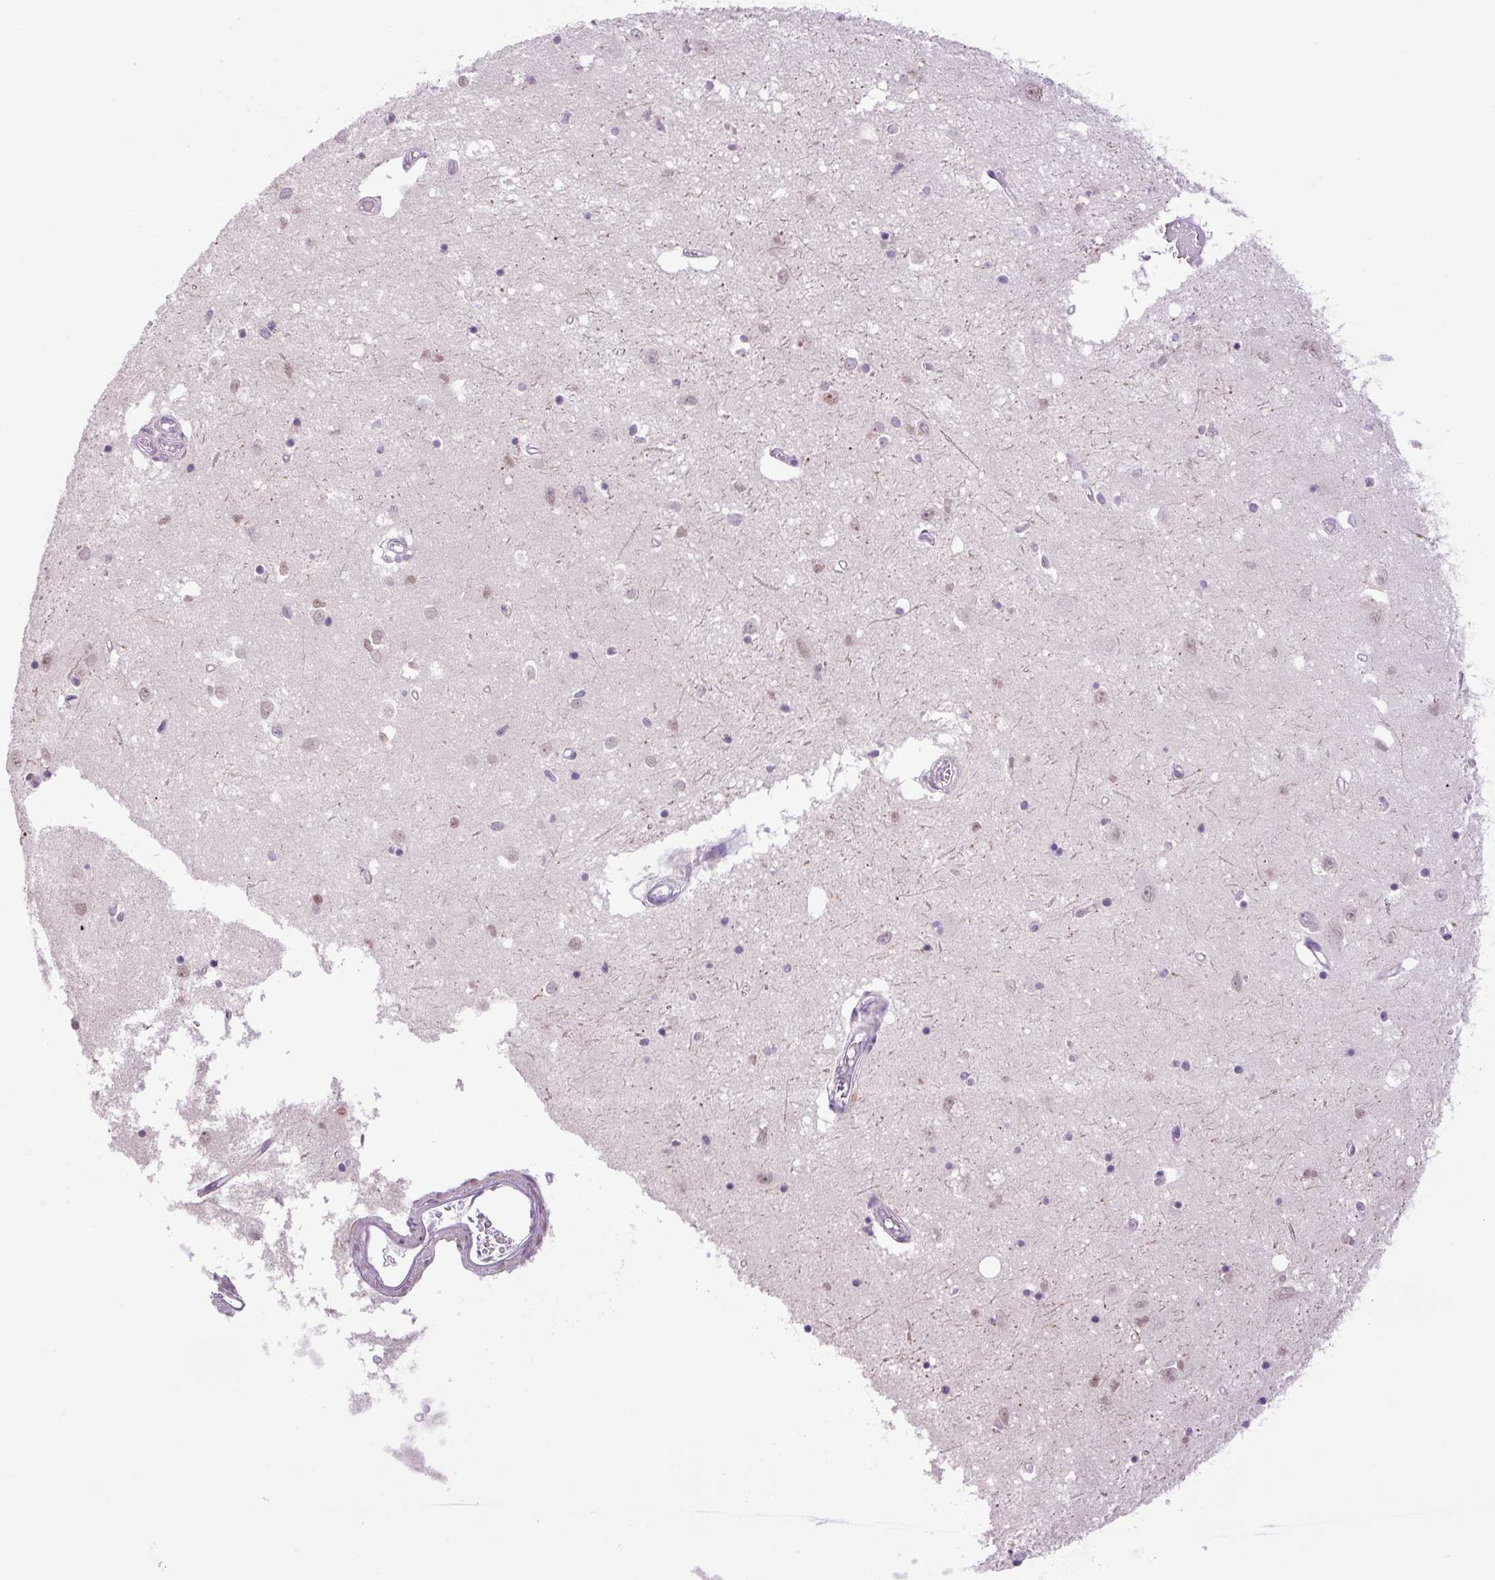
{"staining": {"intensity": "negative", "quantity": "none", "location": "none"}, "tissue": "caudate", "cell_type": "Glial cells", "image_type": "normal", "snomed": [{"axis": "morphology", "description": "Normal tissue, NOS"}, {"axis": "topography", "description": "Lateral ventricle wall"}], "caption": "IHC of unremarkable human caudate shows no staining in glial cells. (DAB immunohistochemistry (IHC), high magnification).", "gene": "KPNA1", "patient": {"sex": "male", "age": 70}}